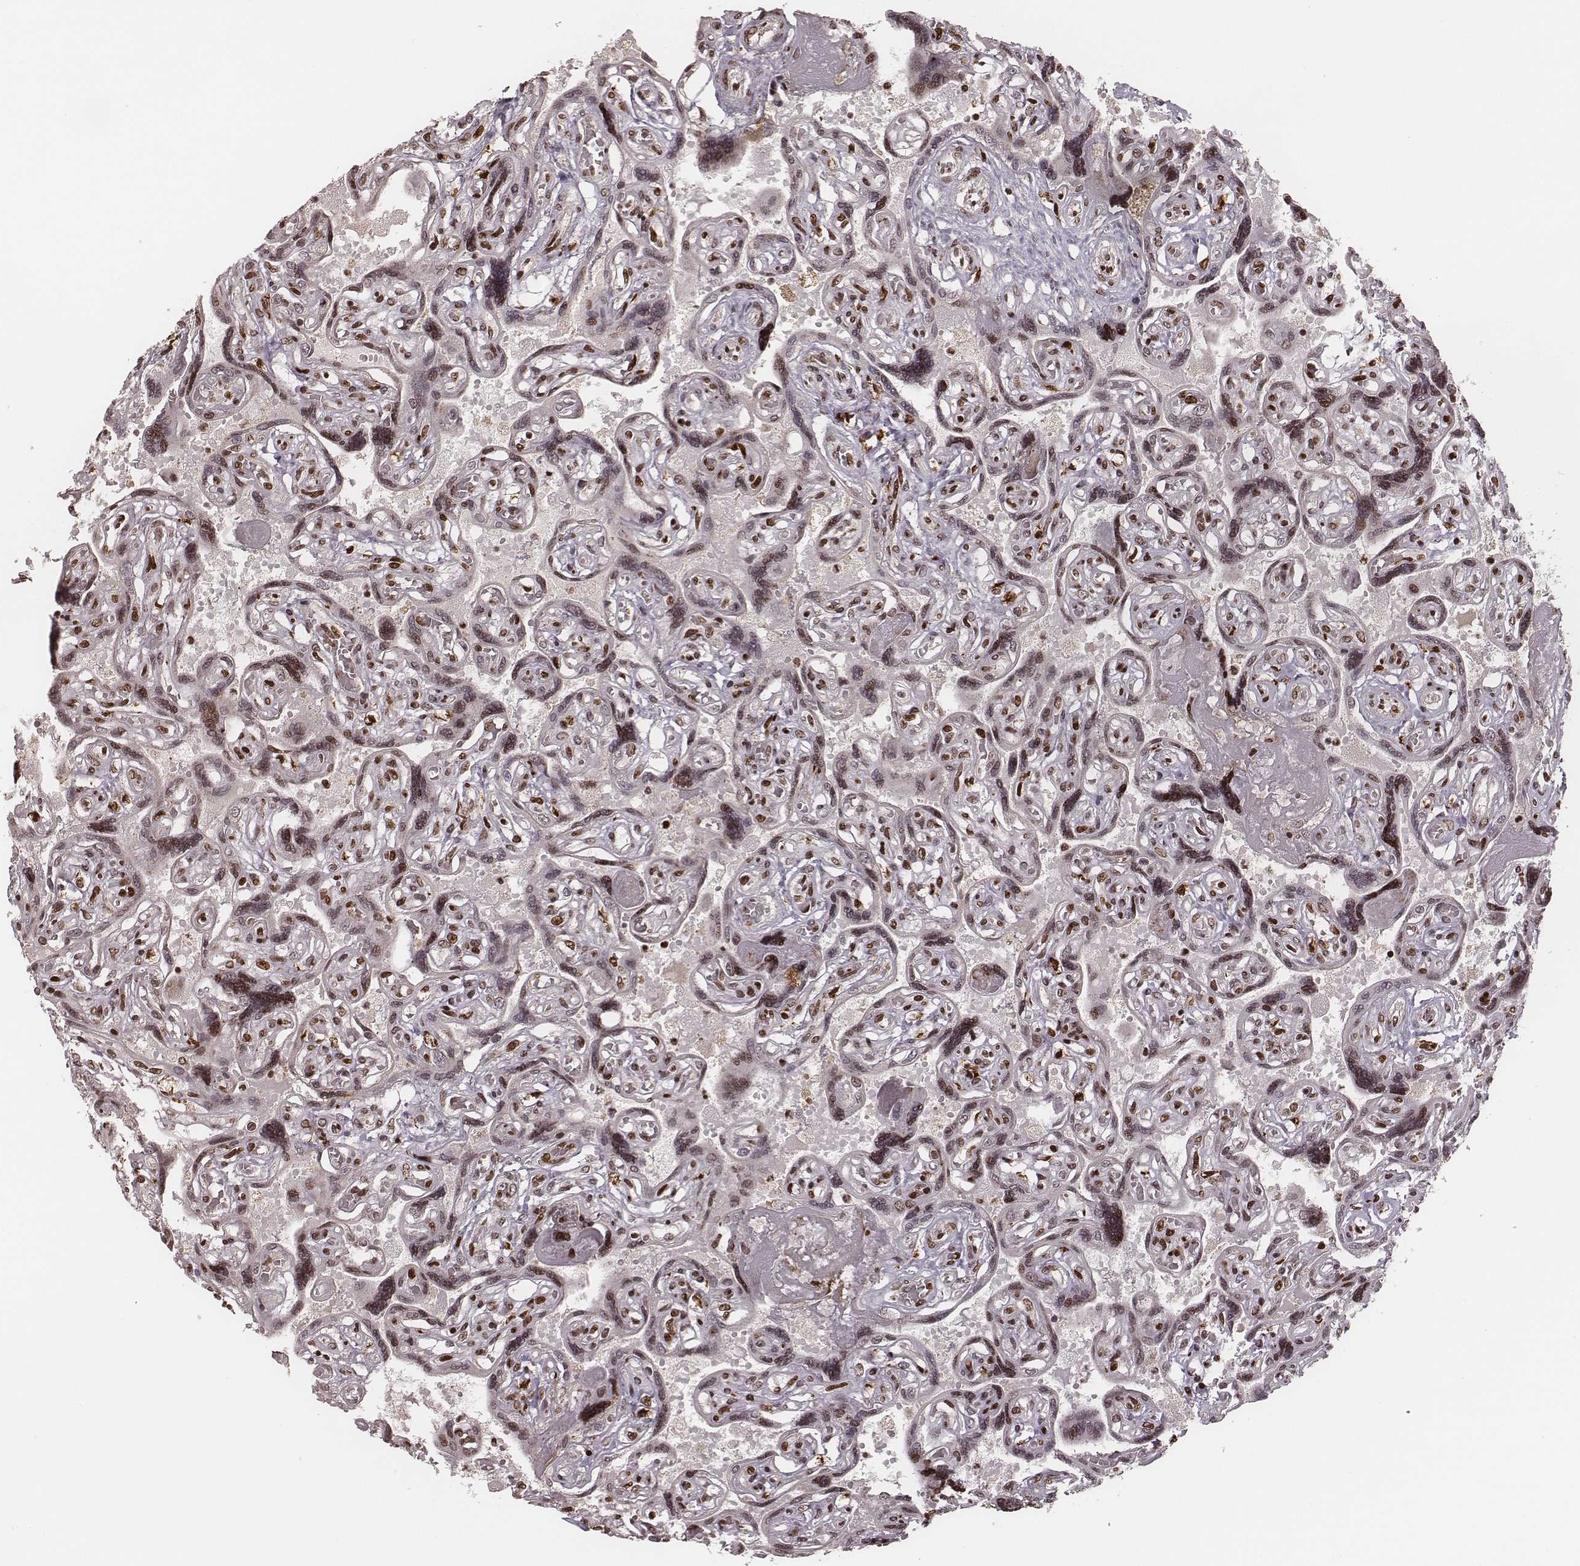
{"staining": {"intensity": "moderate", "quantity": ">75%", "location": "nuclear"}, "tissue": "placenta", "cell_type": "Decidual cells", "image_type": "normal", "snomed": [{"axis": "morphology", "description": "Normal tissue, NOS"}, {"axis": "topography", "description": "Placenta"}], "caption": "Placenta was stained to show a protein in brown. There is medium levels of moderate nuclear expression in about >75% of decidual cells. The staining is performed using DAB brown chromogen to label protein expression. The nuclei are counter-stained blue using hematoxylin.", "gene": "VRK3", "patient": {"sex": "female", "age": 32}}